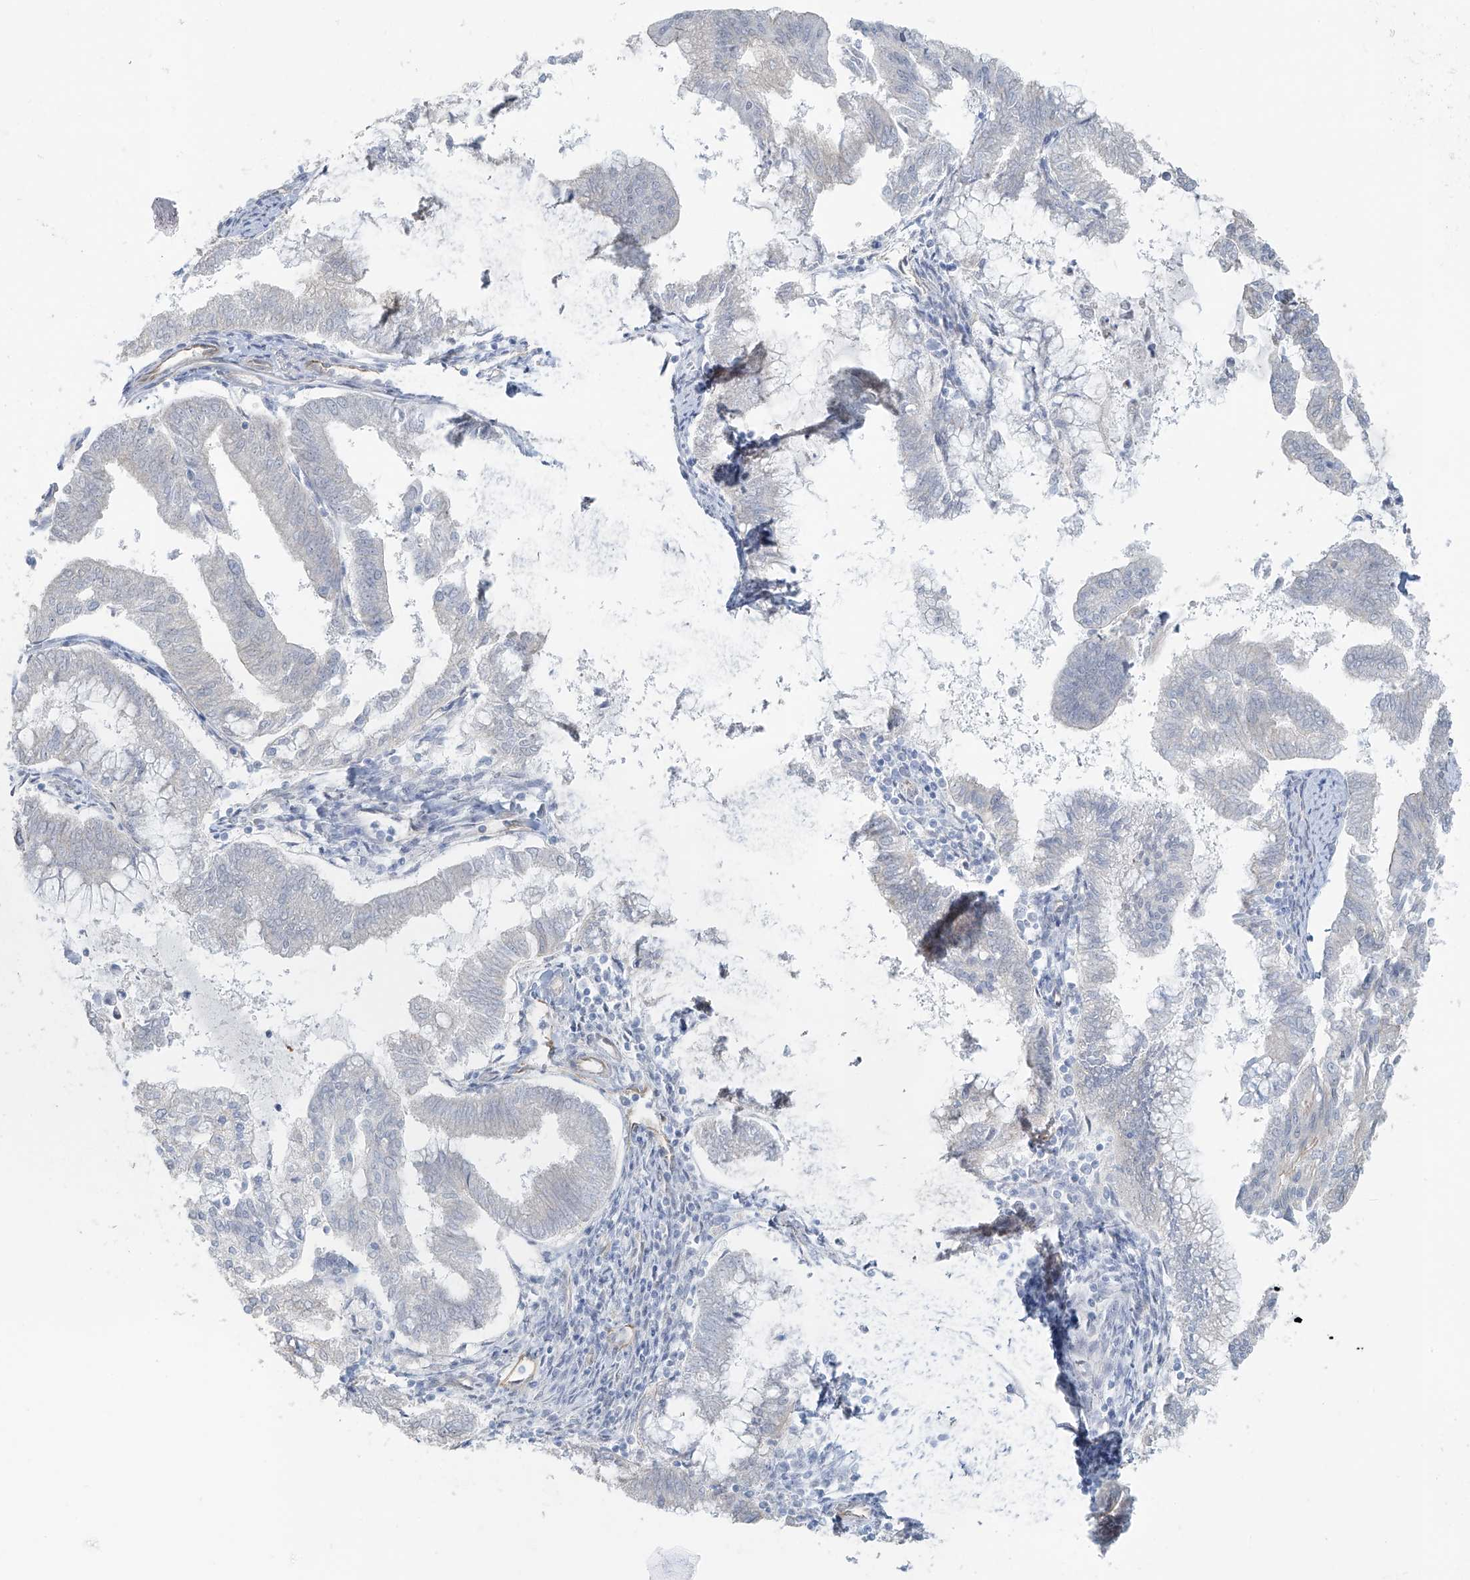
{"staining": {"intensity": "negative", "quantity": "none", "location": "none"}, "tissue": "endometrial cancer", "cell_type": "Tumor cells", "image_type": "cancer", "snomed": [{"axis": "morphology", "description": "Adenocarcinoma, NOS"}, {"axis": "topography", "description": "Endometrium"}], "caption": "Immunohistochemistry image of neoplastic tissue: human adenocarcinoma (endometrial) stained with DAB demonstrates no significant protein expression in tumor cells.", "gene": "TUBE1", "patient": {"sex": "female", "age": 79}}